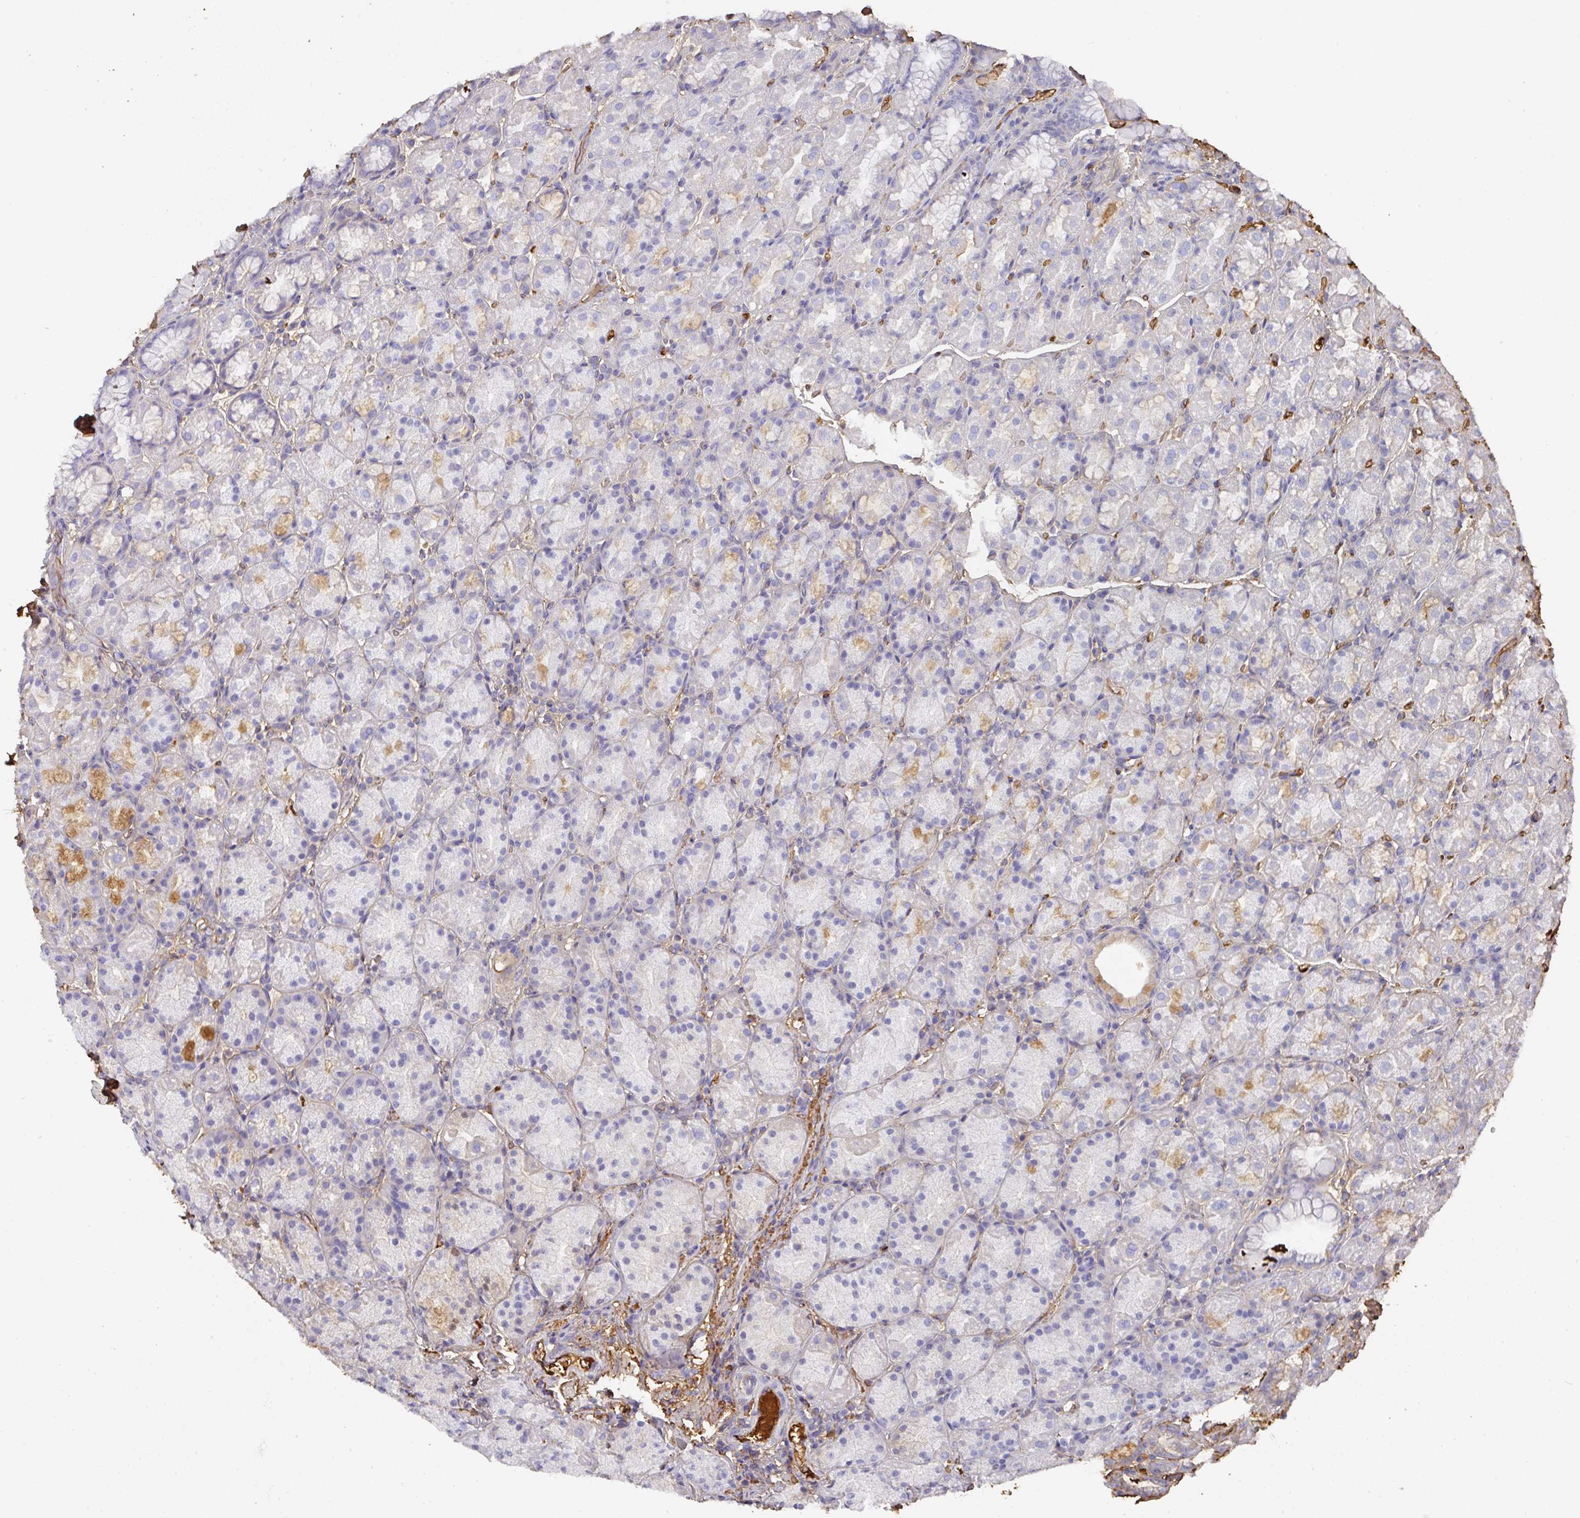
{"staining": {"intensity": "moderate", "quantity": "25%-75%", "location": "cytoplasmic/membranous"}, "tissue": "stomach", "cell_type": "Glandular cells", "image_type": "normal", "snomed": [{"axis": "morphology", "description": "Normal tissue, NOS"}, {"axis": "topography", "description": "Stomach, upper"}, {"axis": "topography", "description": "Stomach"}], "caption": "DAB immunohistochemical staining of benign human stomach displays moderate cytoplasmic/membranous protein staining in approximately 25%-75% of glandular cells. The staining was performed using DAB (3,3'-diaminobenzidine) to visualize the protein expression in brown, while the nuclei were stained in blue with hematoxylin (Magnification: 20x).", "gene": "ALB", "patient": {"sex": "male", "age": 68}}